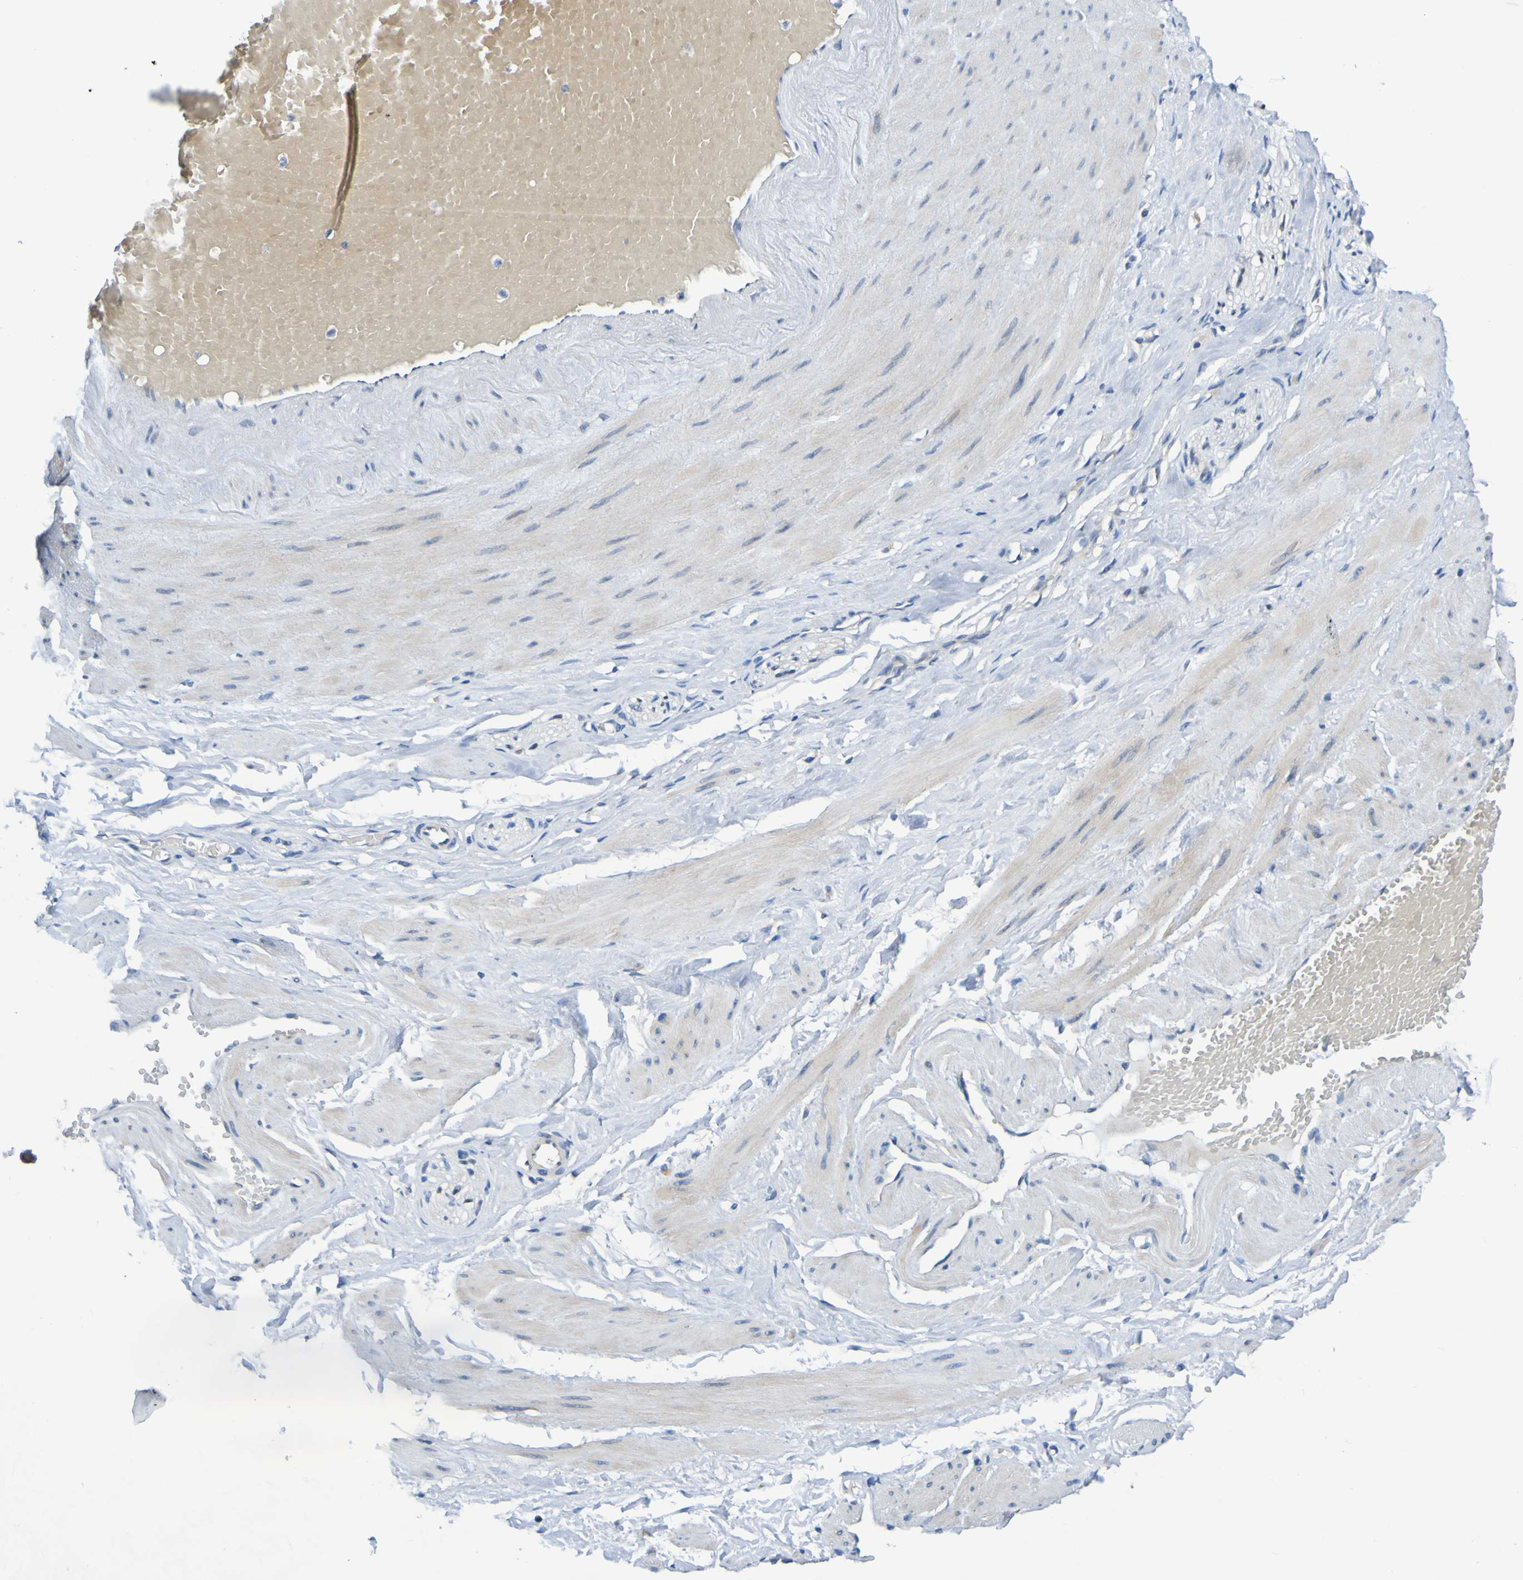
{"staining": {"intensity": "moderate", "quantity": ">75%", "location": "cytoplasmic/membranous"}, "tissue": "adipose tissue", "cell_type": "Adipocytes", "image_type": "normal", "snomed": [{"axis": "morphology", "description": "Normal tissue, NOS"}, {"axis": "topography", "description": "Soft tissue"}, {"axis": "topography", "description": "Vascular tissue"}], "caption": "The immunohistochemical stain shows moderate cytoplasmic/membranous staining in adipocytes of benign adipose tissue. (brown staining indicates protein expression, while blue staining denotes nuclei).", "gene": "METAP2", "patient": {"sex": "female", "age": 35}}